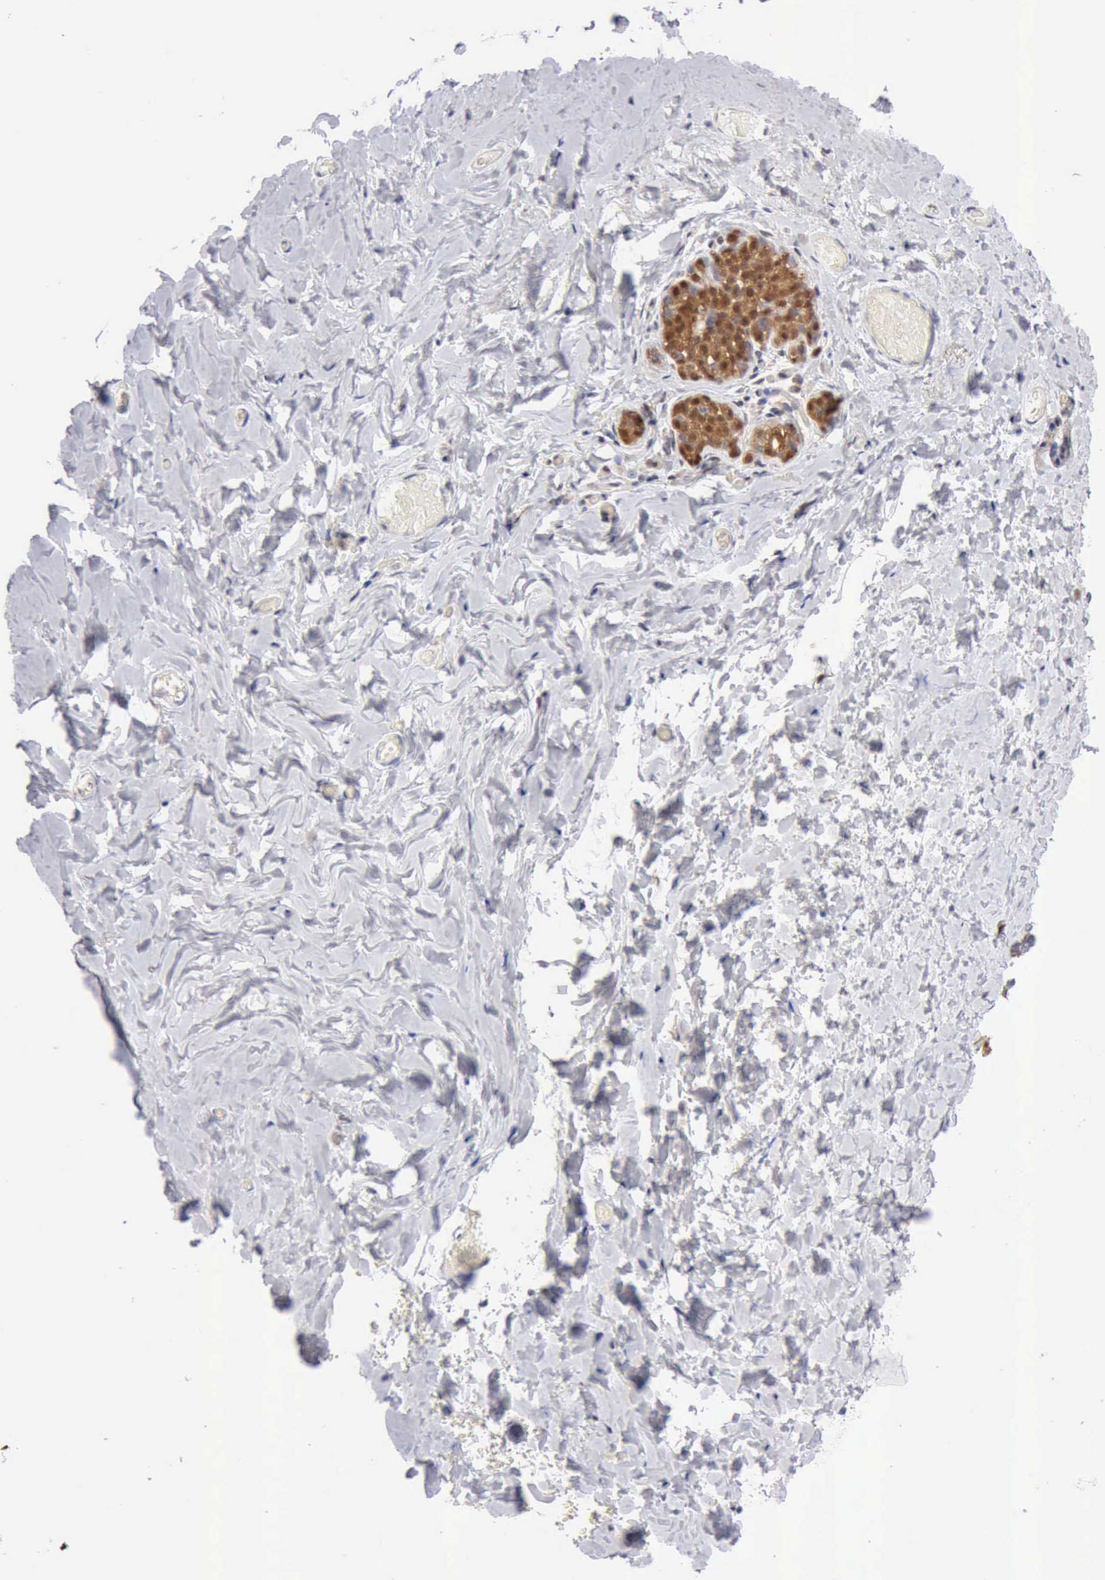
{"staining": {"intensity": "negative", "quantity": "none", "location": "none"}, "tissue": "breast", "cell_type": "Adipocytes", "image_type": "normal", "snomed": [{"axis": "morphology", "description": "Normal tissue, NOS"}, {"axis": "topography", "description": "Breast"}], "caption": "Immunohistochemistry (IHC) micrograph of unremarkable breast: breast stained with DAB (3,3'-diaminobenzidine) reveals no significant protein staining in adipocytes.", "gene": "PTGR2", "patient": {"sex": "female", "age": 75}}